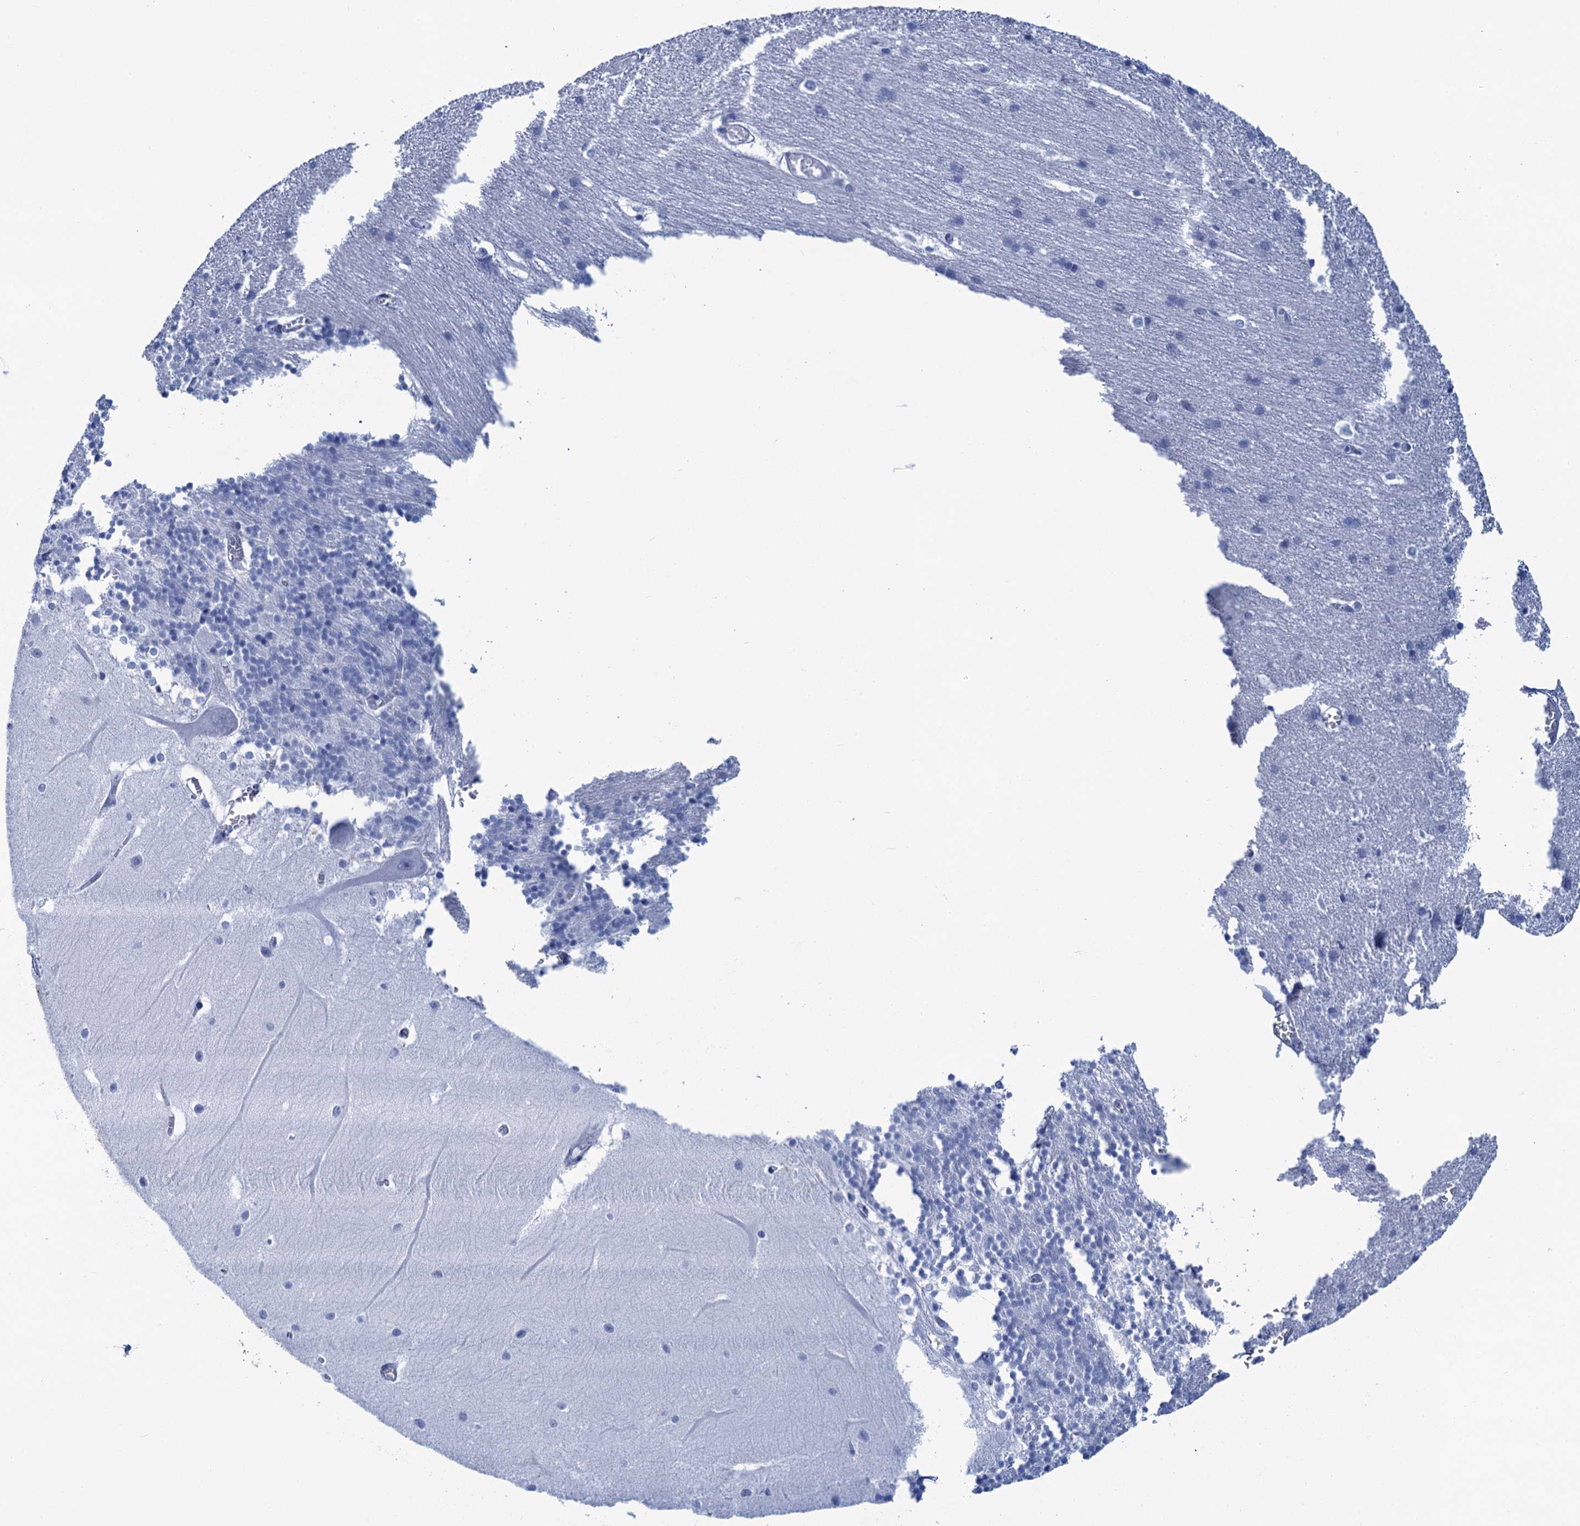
{"staining": {"intensity": "negative", "quantity": "none", "location": "none"}, "tissue": "cerebellum", "cell_type": "Cells in granular layer", "image_type": "normal", "snomed": [{"axis": "morphology", "description": "Normal tissue, NOS"}, {"axis": "topography", "description": "Cerebellum"}], "caption": "DAB (3,3'-diaminobenzidine) immunohistochemical staining of unremarkable human cerebellum reveals no significant staining in cells in granular layer.", "gene": "CALML5", "patient": {"sex": "male", "age": 37}}